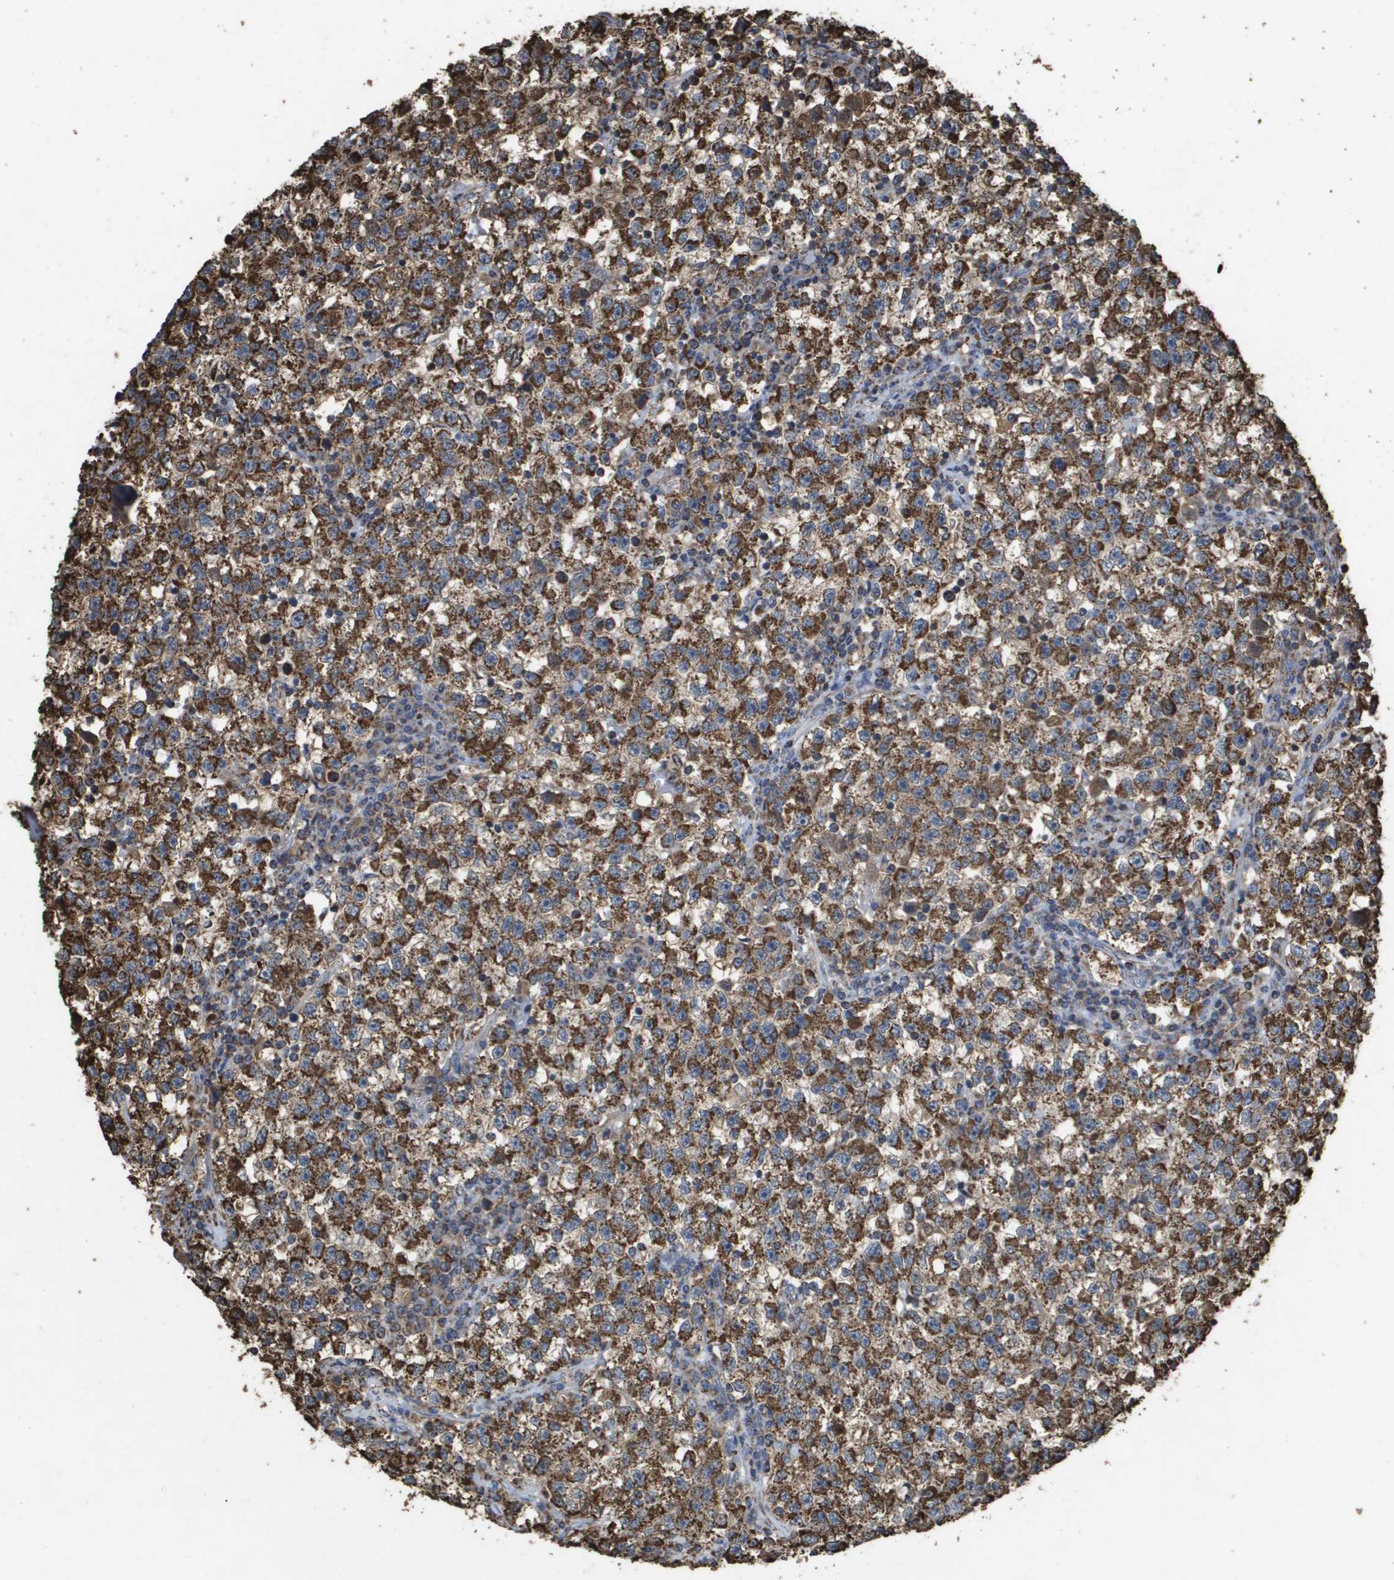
{"staining": {"intensity": "strong", "quantity": ">75%", "location": "cytoplasmic/membranous"}, "tissue": "testis cancer", "cell_type": "Tumor cells", "image_type": "cancer", "snomed": [{"axis": "morphology", "description": "Seminoma, NOS"}, {"axis": "topography", "description": "Testis"}], "caption": "A micrograph of human seminoma (testis) stained for a protein exhibits strong cytoplasmic/membranous brown staining in tumor cells.", "gene": "HSPE1", "patient": {"sex": "male", "age": 22}}